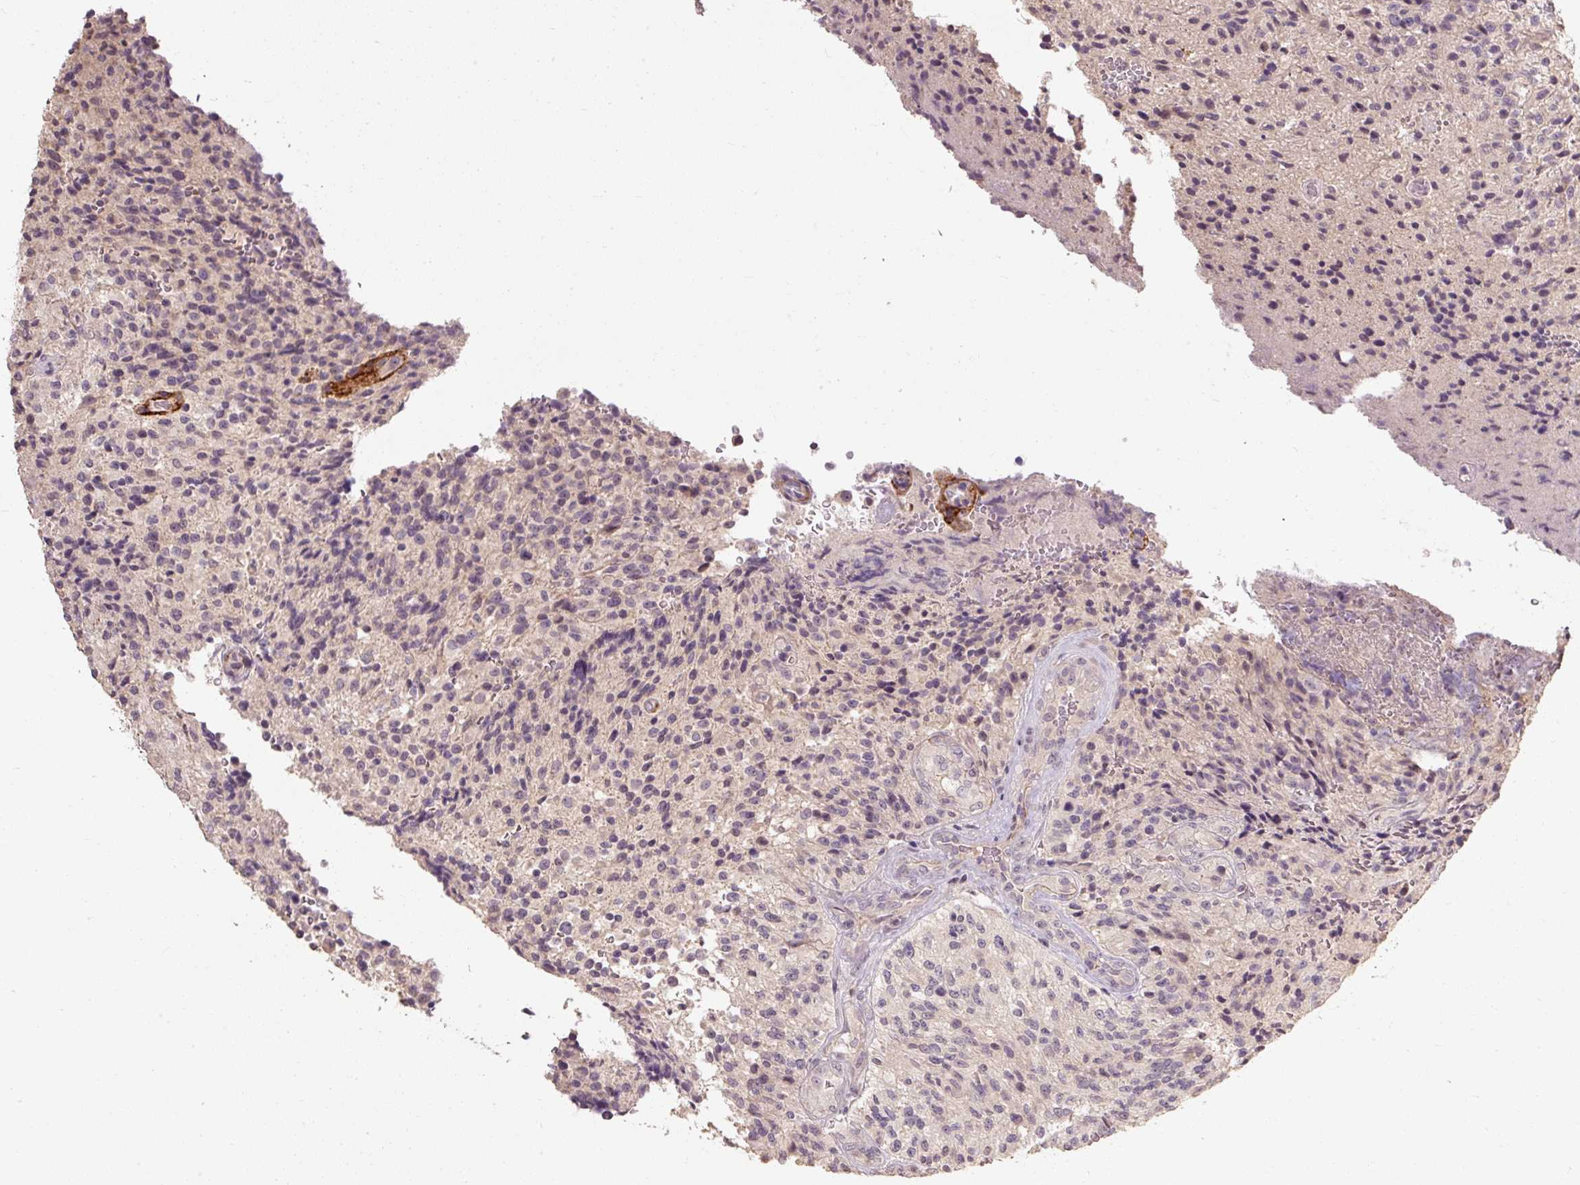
{"staining": {"intensity": "weak", "quantity": "<25%", "location": "nuclear"}, "tissue": "glioma", "cell_type": "Tumor cells", "image_type": "cancer", "snomed": [{"axis": "morphology", "description": "Normal tissue, NOS"}, {"axis": "morphology", "description": "Glioma, malignant, High grade"}, {"axis": "topography", "description": "Cerebral cortex"}], "caption": "Immunohistochemistry (IHC) photomicrograph of human malignant high-grade glioma stained for a protein (brown), which exhibits no staining in tumor cells. The staining was performed using DAB (3,3'-diaminobenzidine) to visualize the protein expression in brown, while the nuclei were stained in blue with hematoxylin (Magnification: 20x).", "gene": "CFAP65", "patient": {"sex": "male", "age": 56}}